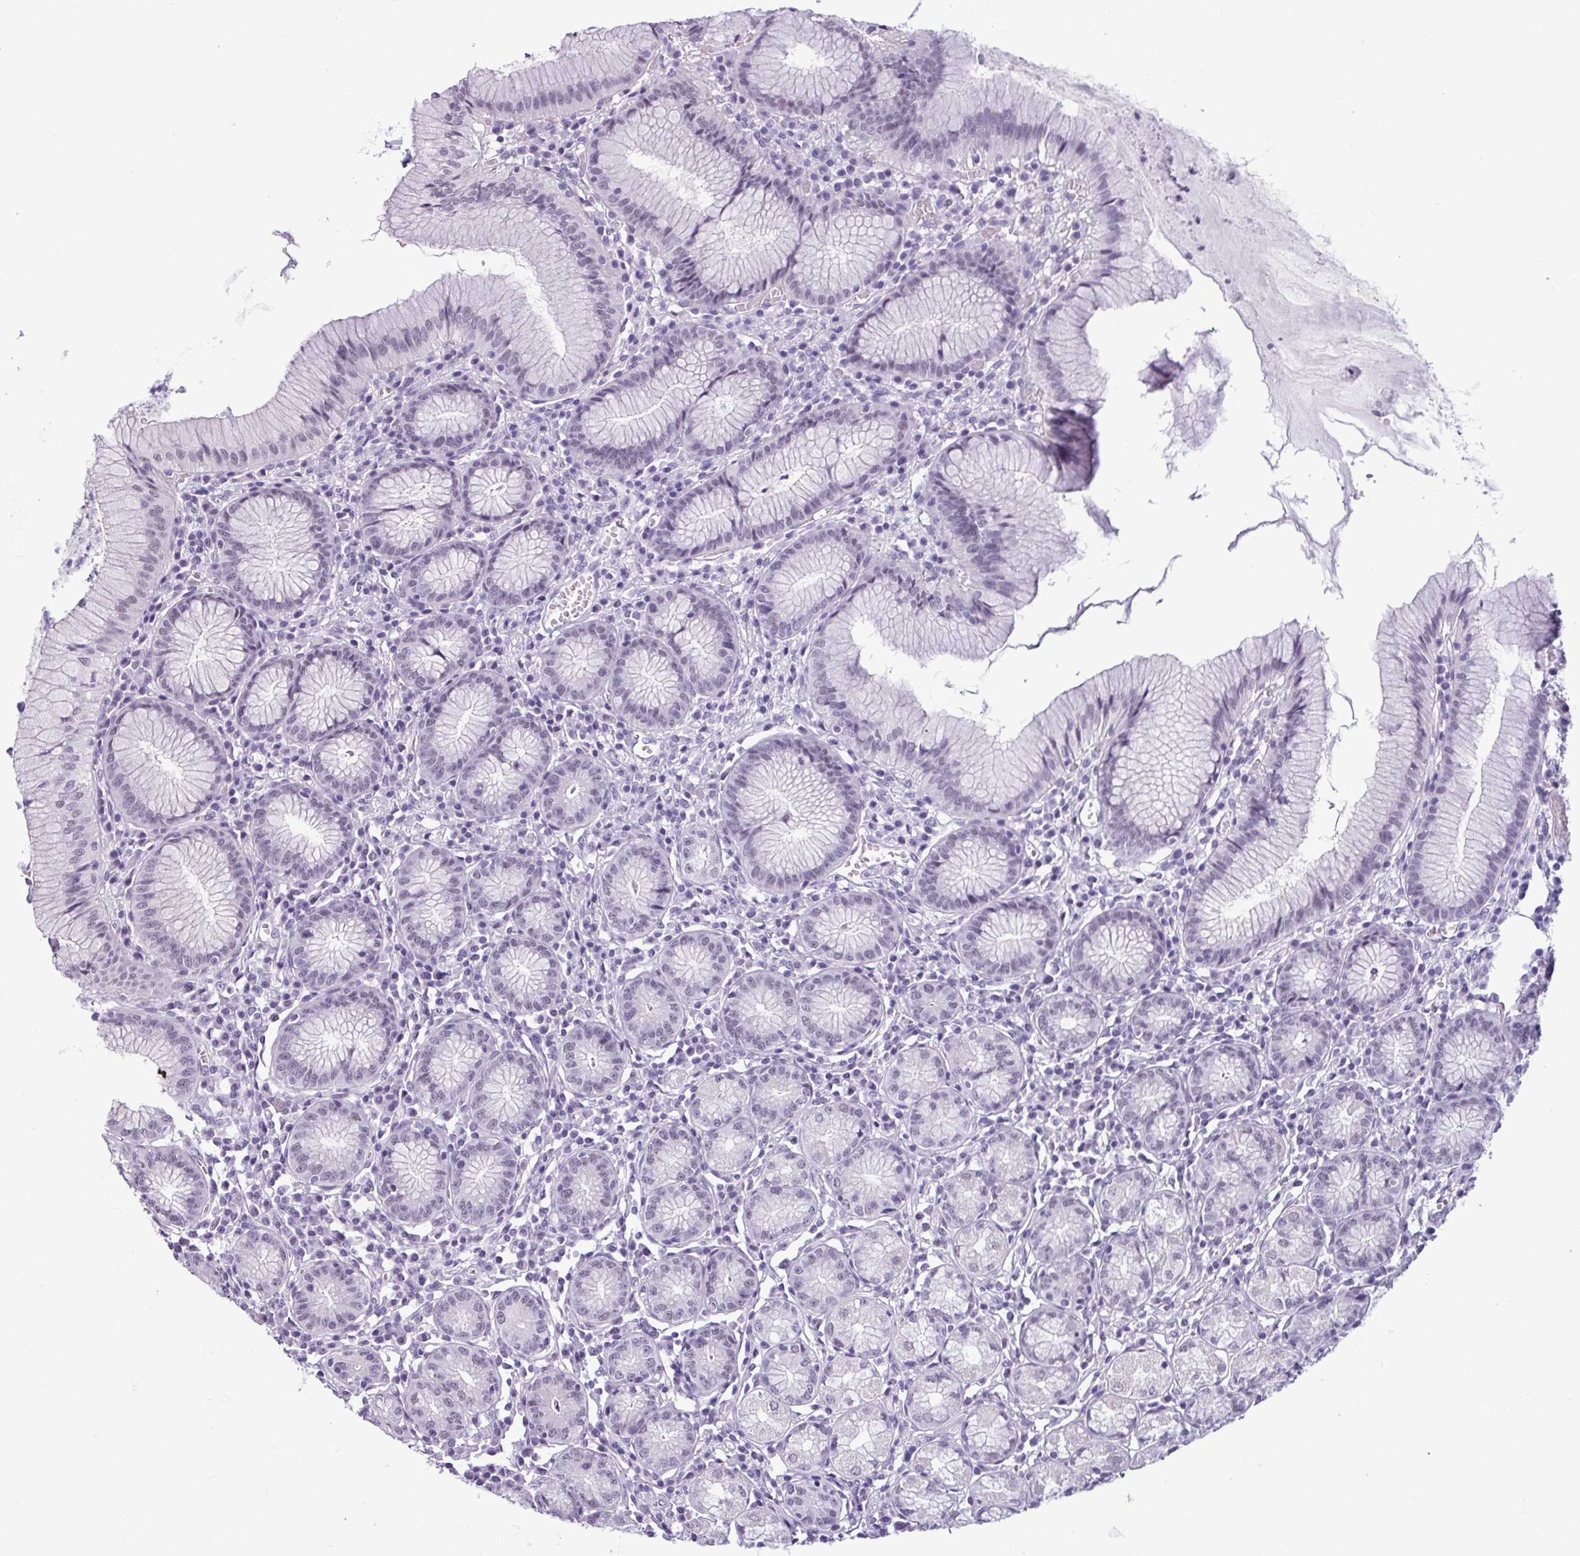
{"staining": {"intensity": "weak", "quantity": "<25%", "location": "nuclear"}, "tissue": "stomach", "cell_type": "Glandular cells", "image_type": "normal", "snomed": [{"axis": "morphology", "description": "Normal tissue, NOS"}, {"axis": "topography", "description": "Stomach"}], "caption": "There is no significant staining in glandular cells of stomach. The staining is performed using DAB (3,3'-diaminobenzidine) brown chromogen with nuclei counter-stained in using hematoxylin.", "gene": "SRGAP1", "patient": {"sex": "male", "age": 55}}